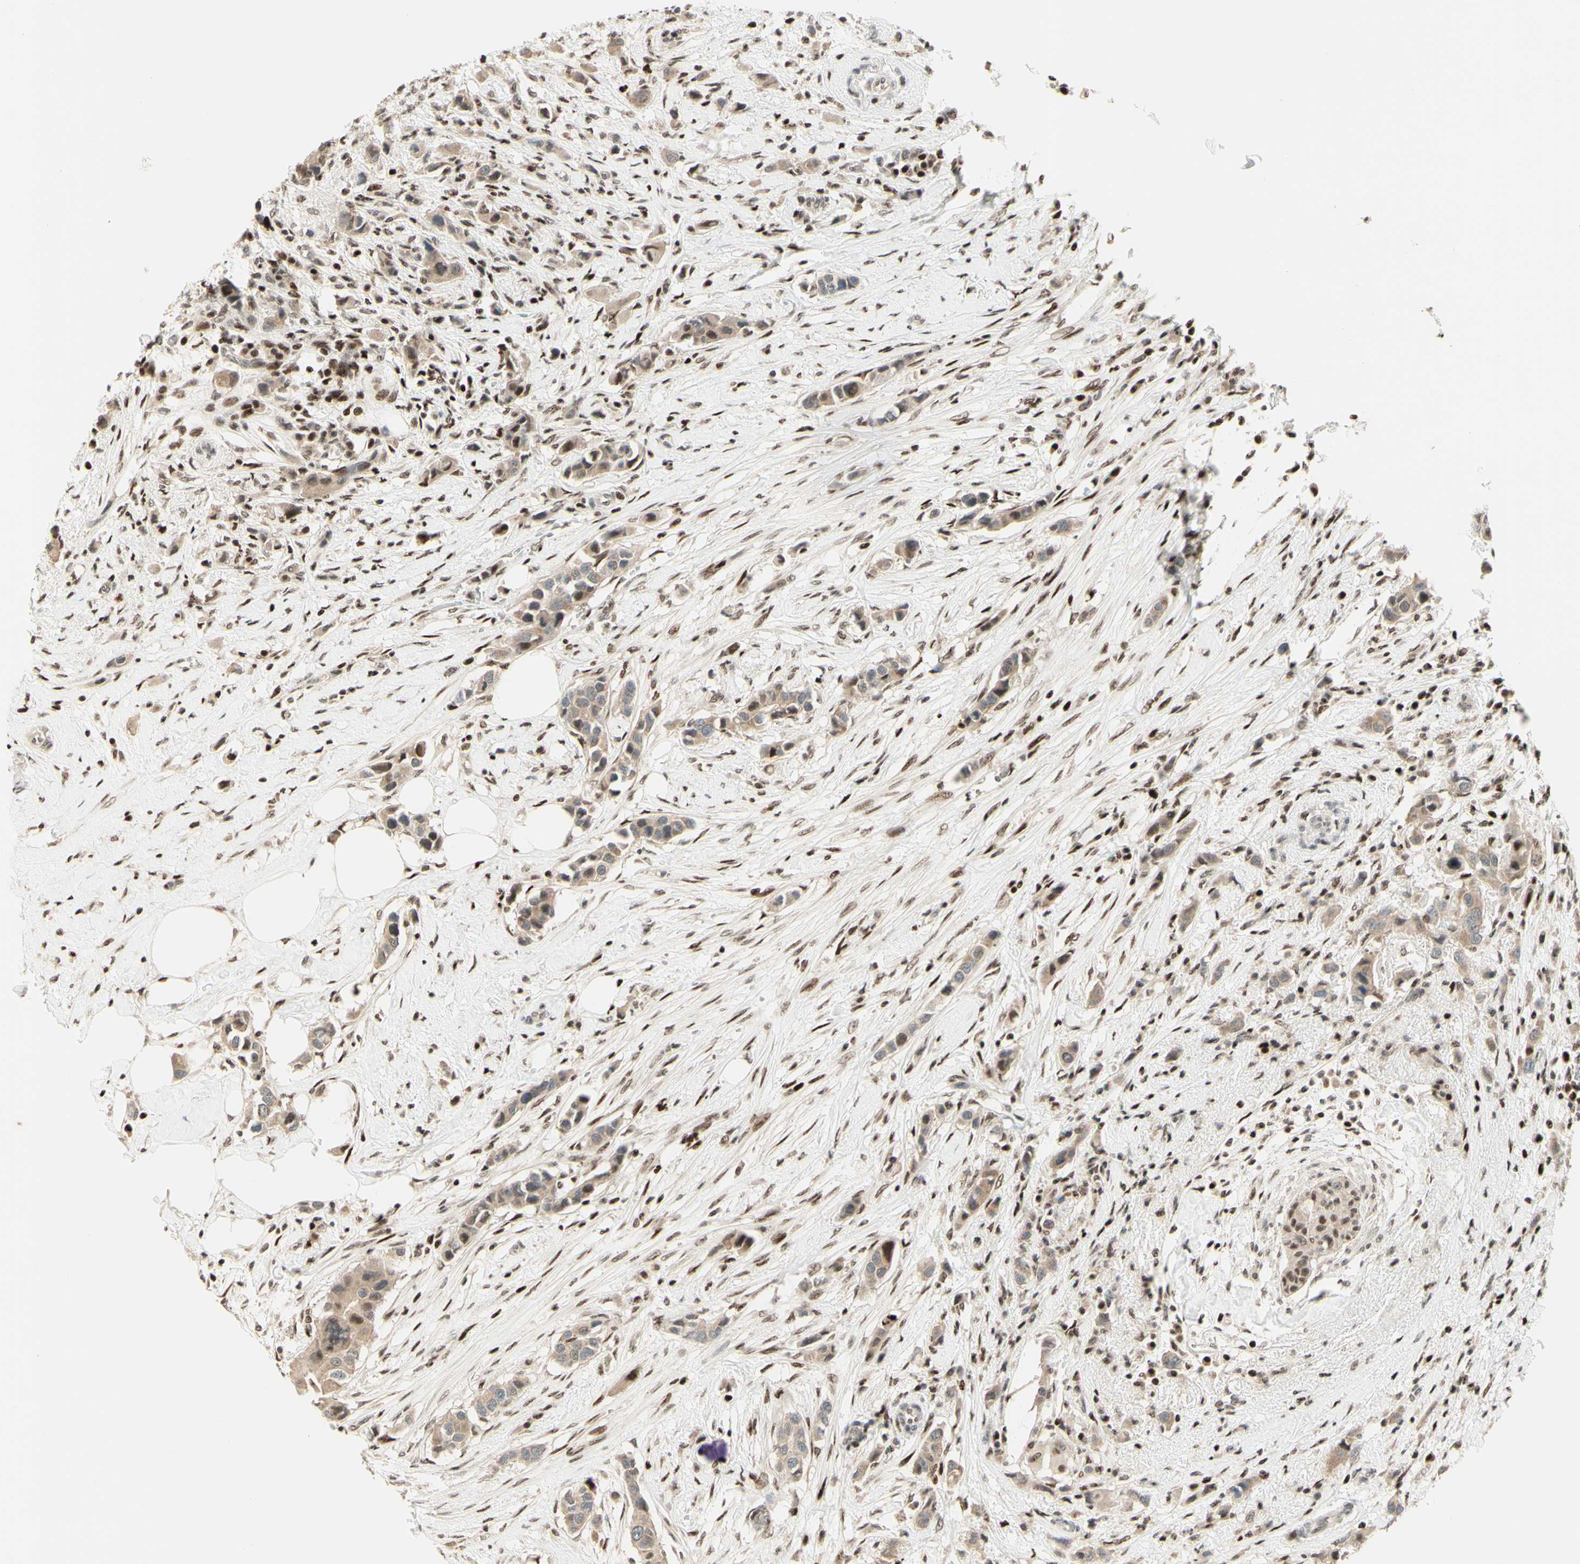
{"staining": {"intensity": "weak", "quantity": ">75%", "location": "cytoplasmic/membranous,nuclear"}, "tissue": "breast cancer", "cell_type": "Tumor cells", "image_type": "cancer", "snomed": [{"axis": "morphology", "description": "Normal tissue, NOS"}, {"axis": "morphology", "description": "Duct carcinoma"}, {"axis": "topography", "description": "Breast"}], "caption": "Immunohistochemical staining of human breast cancer (intraductal carcinoma) shows weak cytoplasmic/membranous and nuclear protein staining in about >75% of tumor cells.", "gene": "CDKL5", "patient": {"sex": "female", "age": 50}}